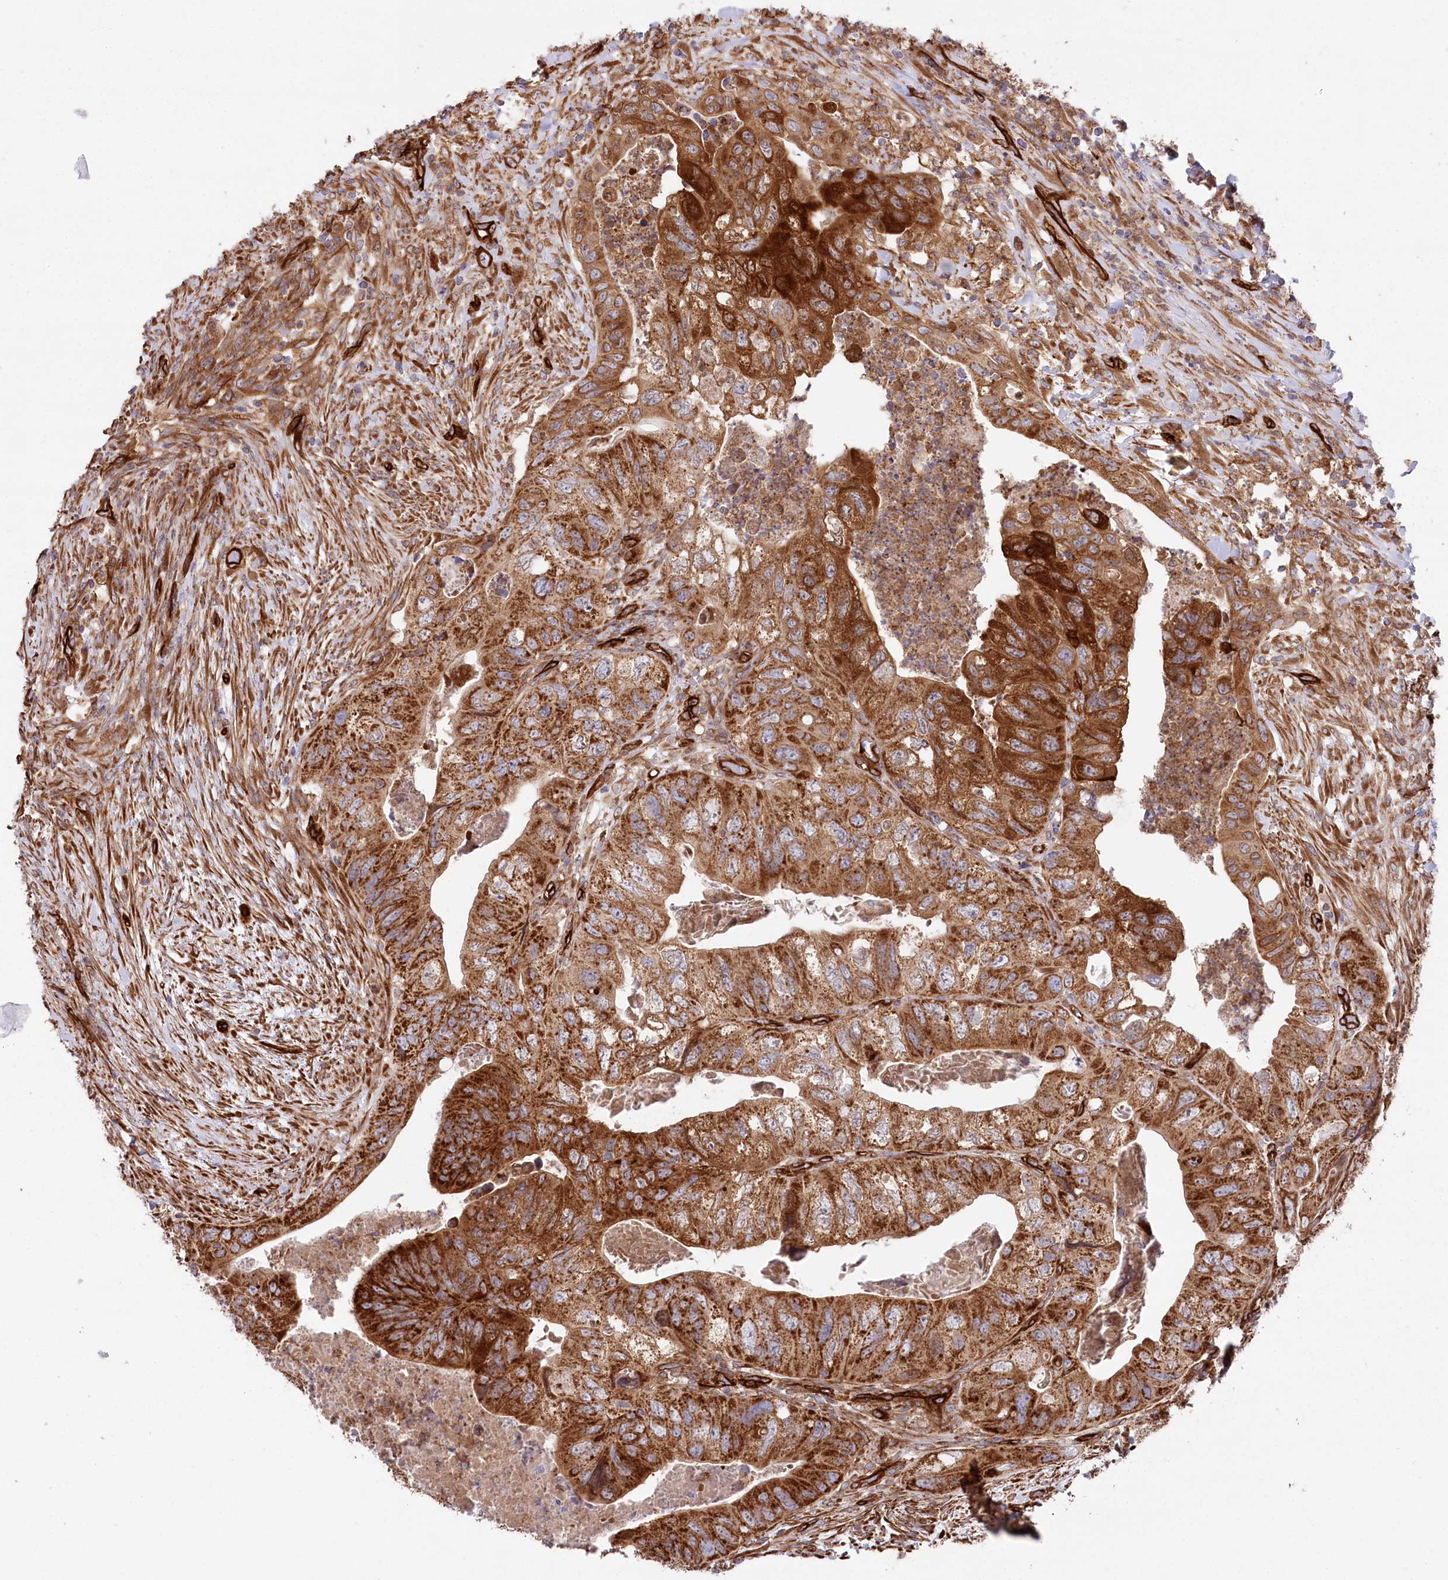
{"staining": {"intensity": "strong", "quantity": ">75%", "location": "cytoplasmic/membranous"}, "tissue": "colorectal cancer", "cell_type": "Tumor cells", "image_type": "cancer", "snomed": [{"axis": "morphology", "description": "Adenocarcinoma, NOS"}, {"axis": "topography", "description": "Rectum"}], "caption": "A high-resolution photomicrograph shows immunohistochemistry (IHC) staining of colorectal adenocarcinoma, which demonstrates strong cytoplasmic/membranous expression in approximately >75% of tumor cells. Using DAB (3,3'-diaminobenzidine) (brown) and hematoxylin (blue) stains, captured at high magnification using brightfield microscopy.", "gene": "MTPAP", "patient": {"sex": "male", "age": 63}}